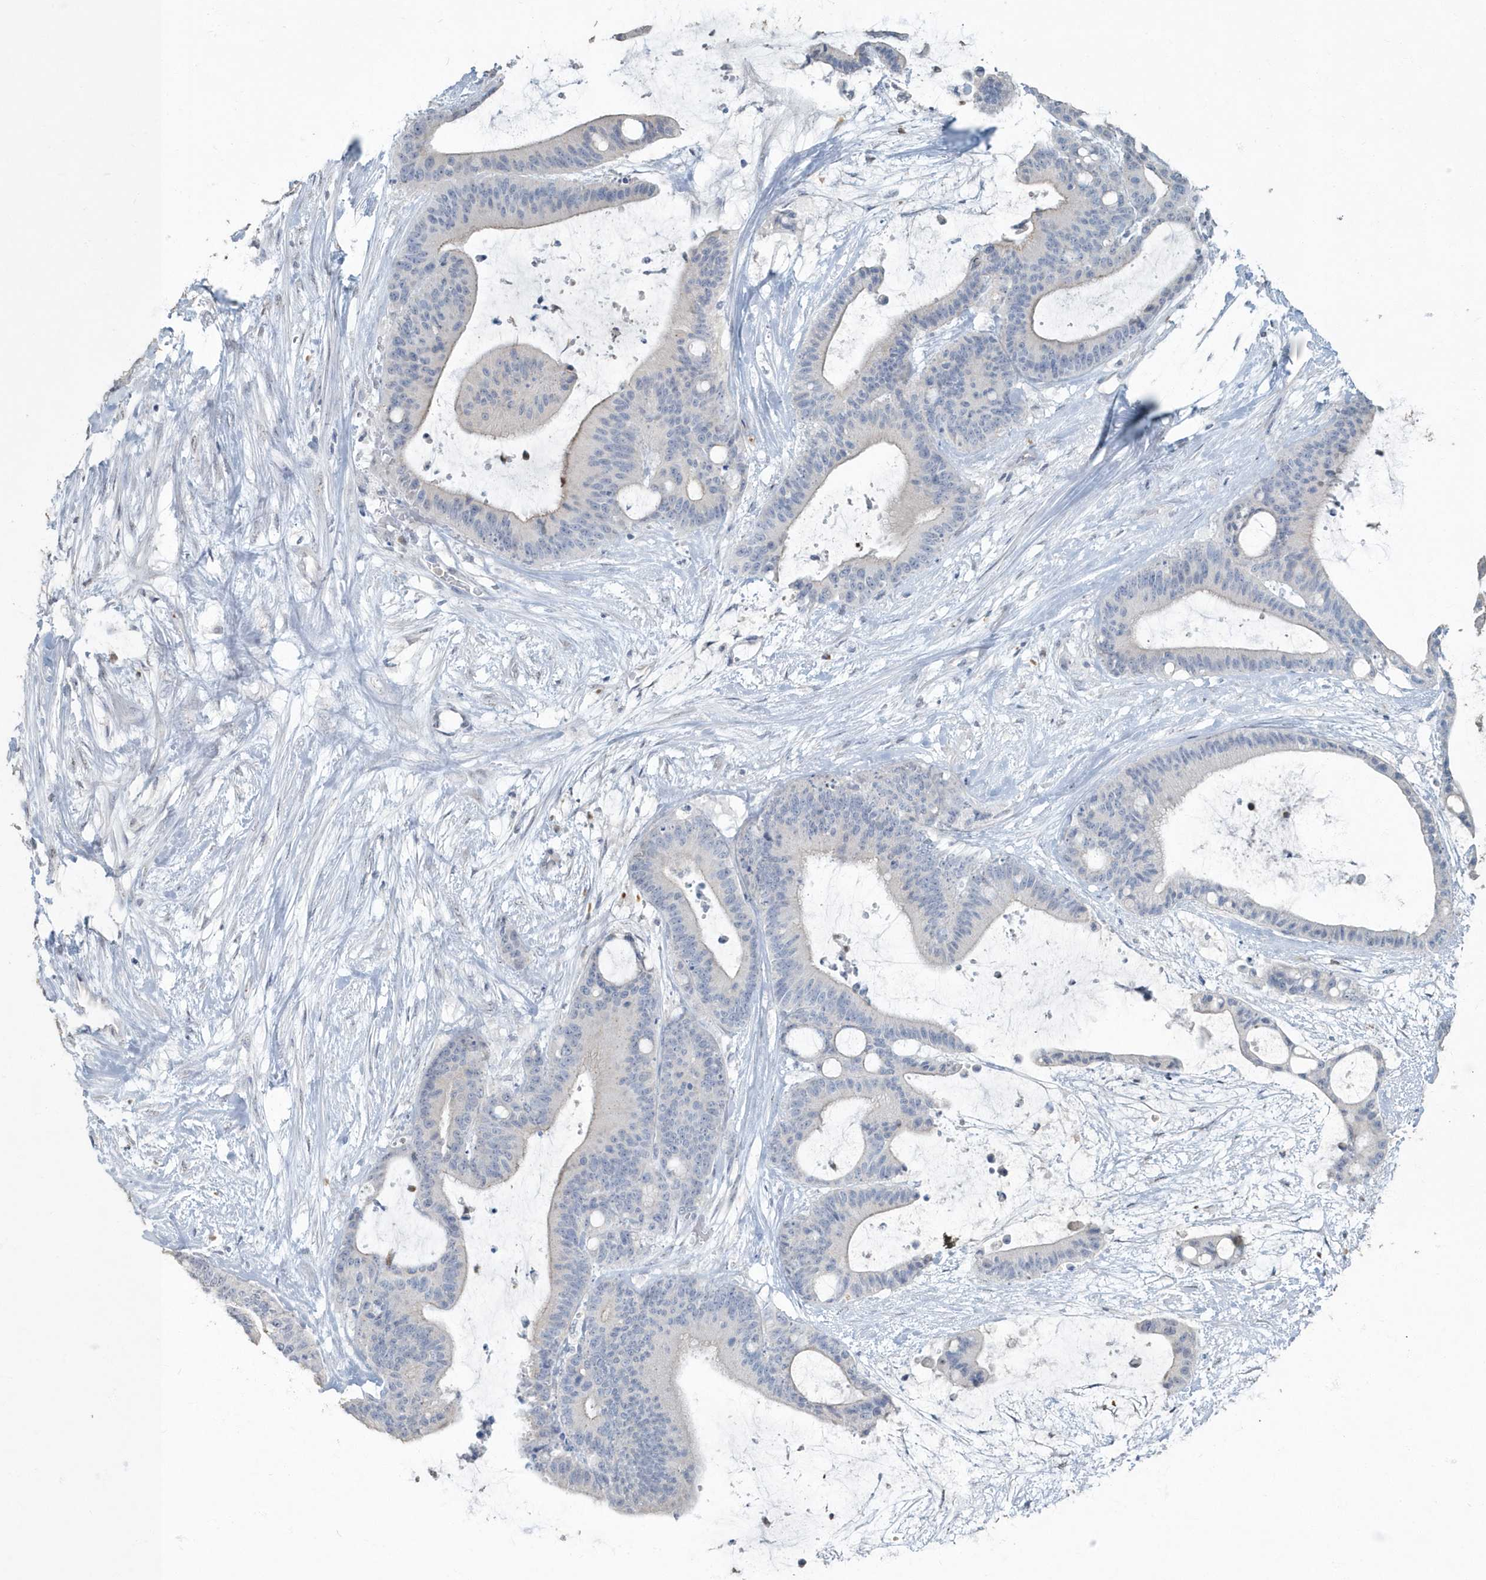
{"staining": {"intensity": "negative", "quantity": "none", "location": "none"}, "tissue": "liver cancer", "cell_type": "Tumor cells", "image_type": "cancer", "snomed": [{"axis": "morphology", "description": "Cholangiocarcinoma"}, {"axis": "topography", "description": "Liver"}], "caption": "DAB (3,3'-diaminobenzidine) immunohistochemical staining of human liver cancer shows no significant staining in tumor cells.", "gene": "MYOT", "patient": {"sex": "female", "age": 73}}